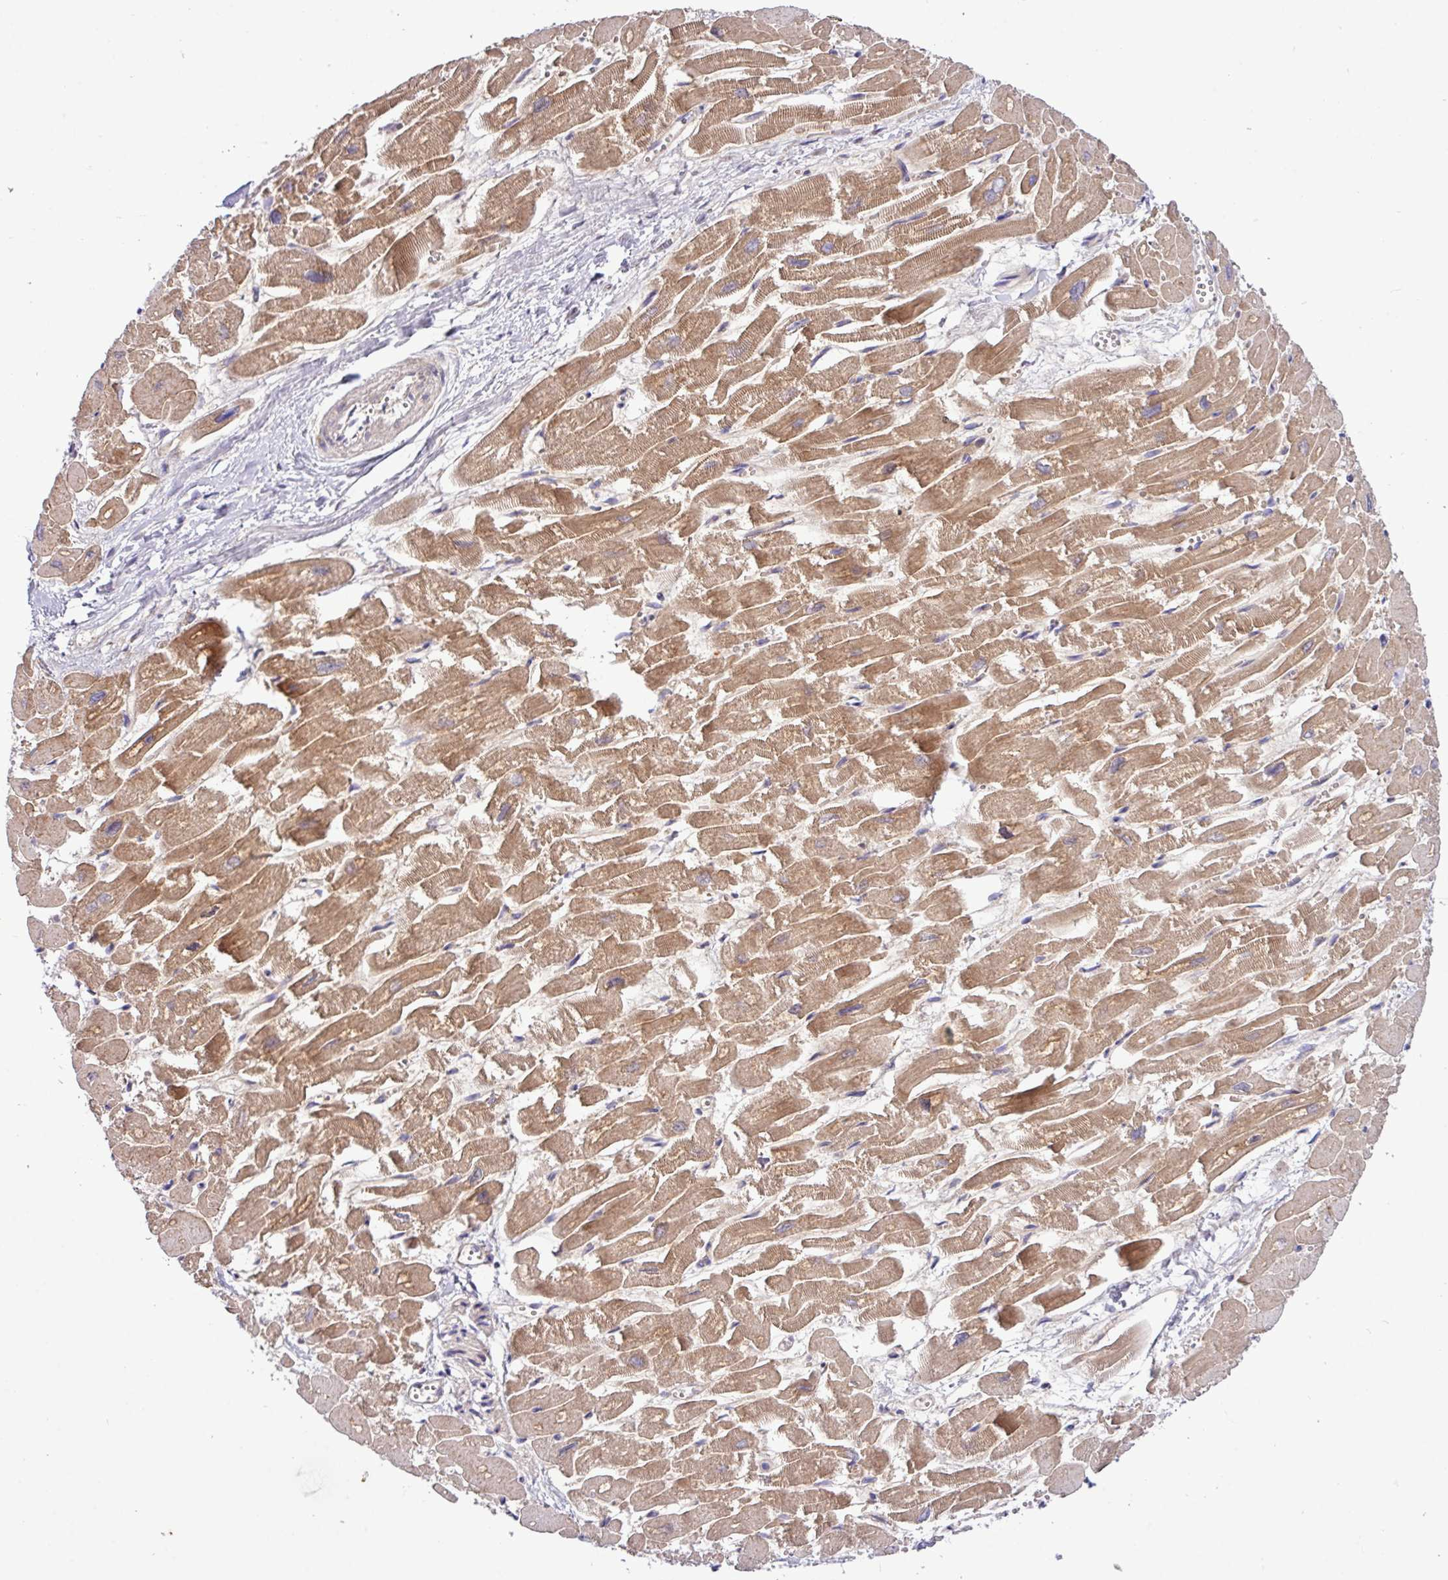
{"staining": {"intensity": "moderate", "quantity": ">75%", "location": "cytoplasmic/membranous"}, "tissue": "heart muscle", "cell_type": "Cardiomyocytes", "image_type": "normal", "snomed": [{"axis": "morphology", "description": "Normal tissue, NOS"}, {"axis": "topography", "description": "Heart"}], "caption": "The photomicrograph exhibits staining of benign heart muscle, revealing moderate cytoplasmic/membranous protein staining (brown color) within cardiomyocytes. (DAB (3,3'-diaminobenzidine) IHC, brown staining for protein, blue staining for nuclei).", "gene": "TM2D2", "patient": {"sex": "male", "age": 54}}